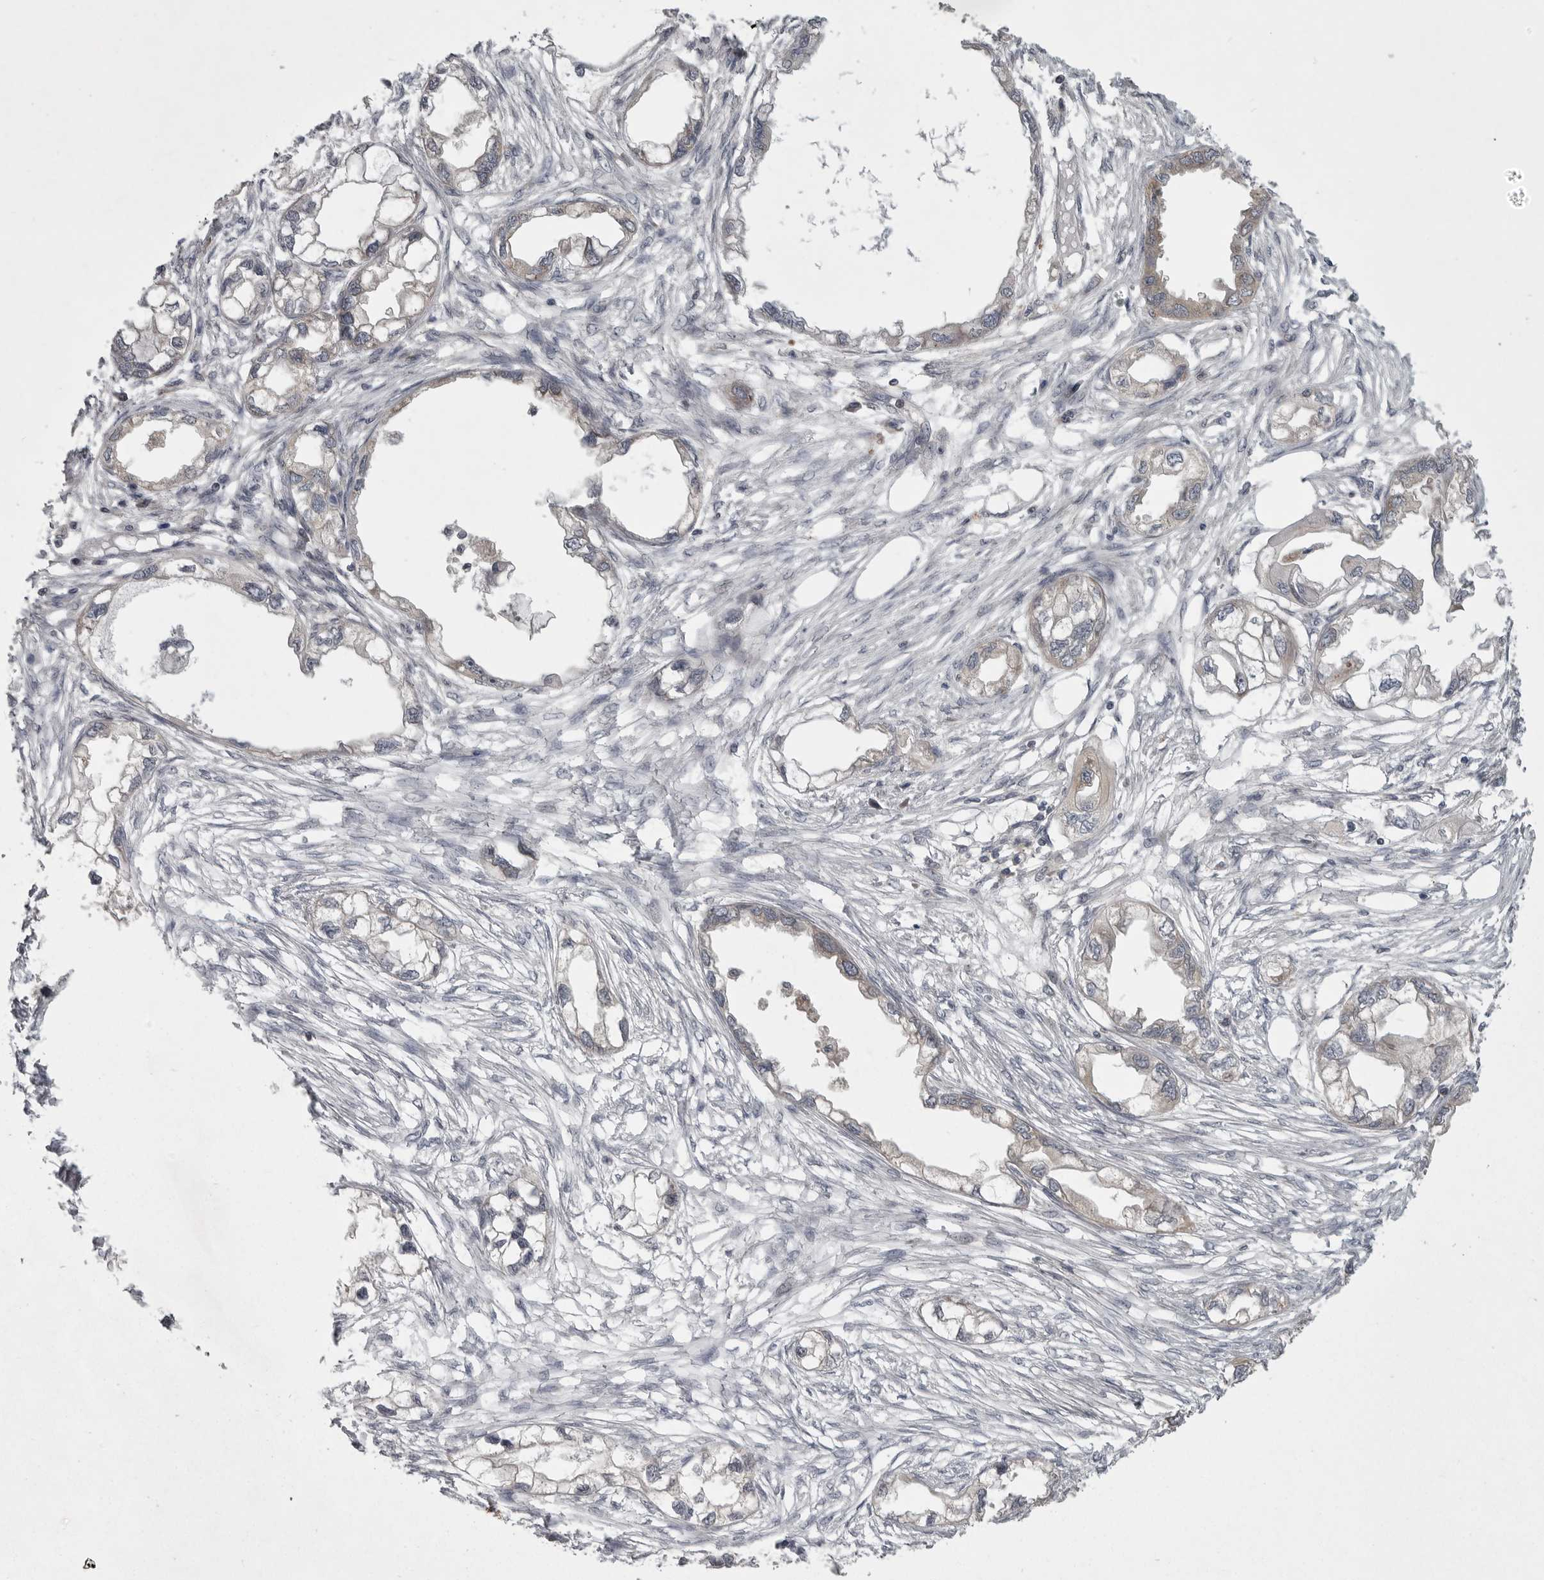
{"staining": {"intensity": "negative", "quantity": "none", "location": "none"}, "tissue": "endometrial cancer", "cell_type": "Tumor cells", "image_type": "cancer", "snomed": [{"axis": "morphology", "description": "Adenocarcinoma, NOS"}, {"axis": "morphology", "description": "Adenocarcinoma, metastatic, NOS"}, {"axis": "topography", "description": "Adipose tissue"}, {"axis": "topography", "description": "Endometrium"}], "caption": "IHC image of neoplastic tissue: human endometrial cancer stained with DAB (3,3'-diaminobenzidine) shows no significant protein expression in tumor cells. The staining is performed using DAB (3,3'-diaminobenzidine) brown chromogen with nuclei counter-stained in using hematoxylin.", "gene": "PHF13", "patient": {"sex": "female", "age": 67}}